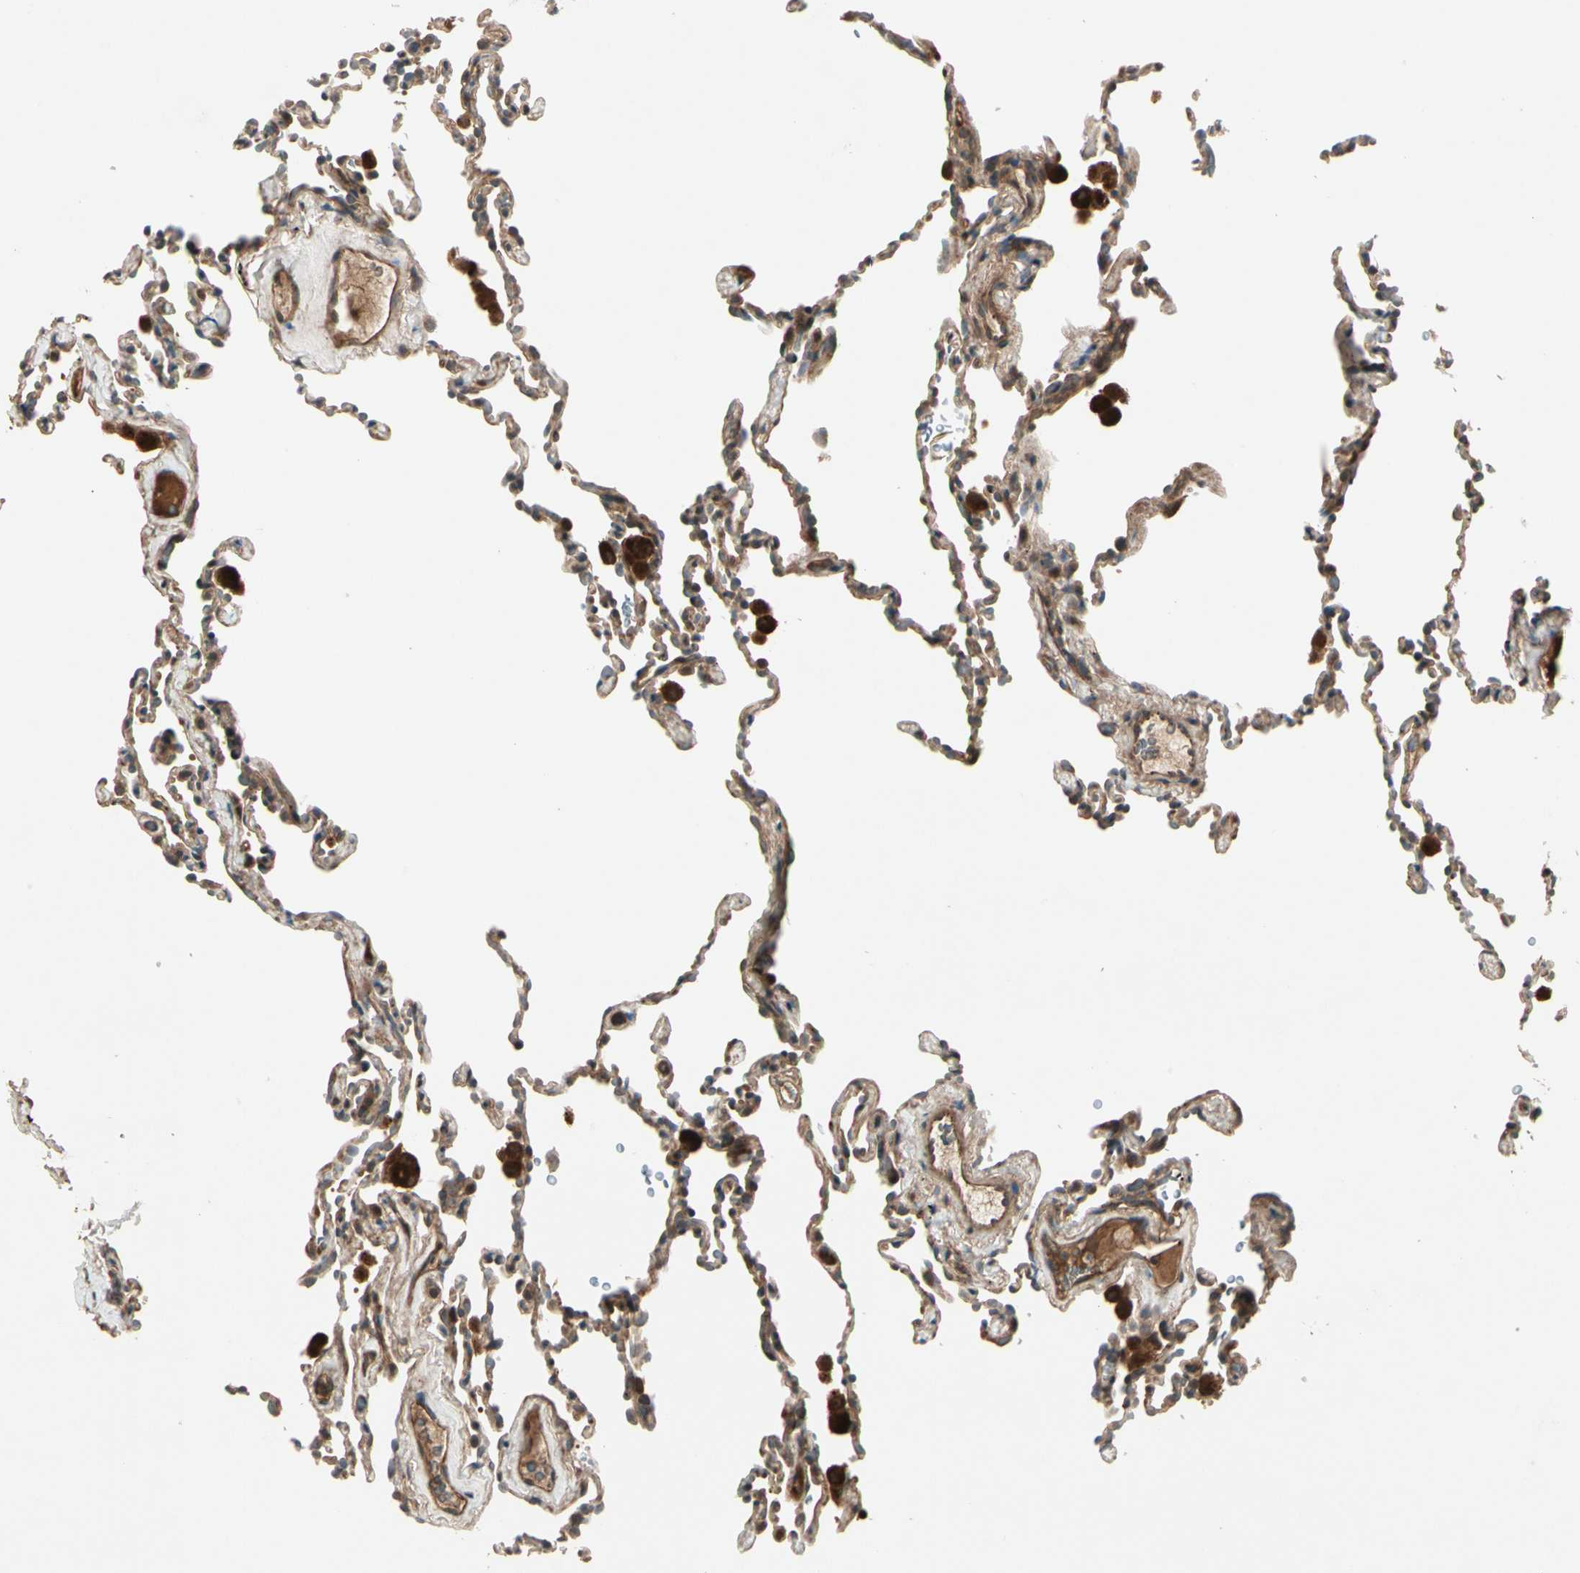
{"staining": {"intensity": "moderate", "quantity": ">75%", "location": "cytoplasmic/membranous"}, "tissue": "lung", "cell_type": "Alveolar cells", "image_type": "normal", "snomed": [{"axis": "morphology", "description": "Normal tissue, NOS"}, {"axis": "morphology", "description": "Soft tissue tumor metastatic"}, {"axis": "topography", "description": "Lung"}], "caption": "Immunohistochemistry histopathology image of benign lung stained for a protein (brown), which reveals medium levels of moderate cytoplasmic/membranous staining in about >75% of alveolar cells.", "gene": "ACVR1C", "patient": {"sex": "male", "age": 59}}